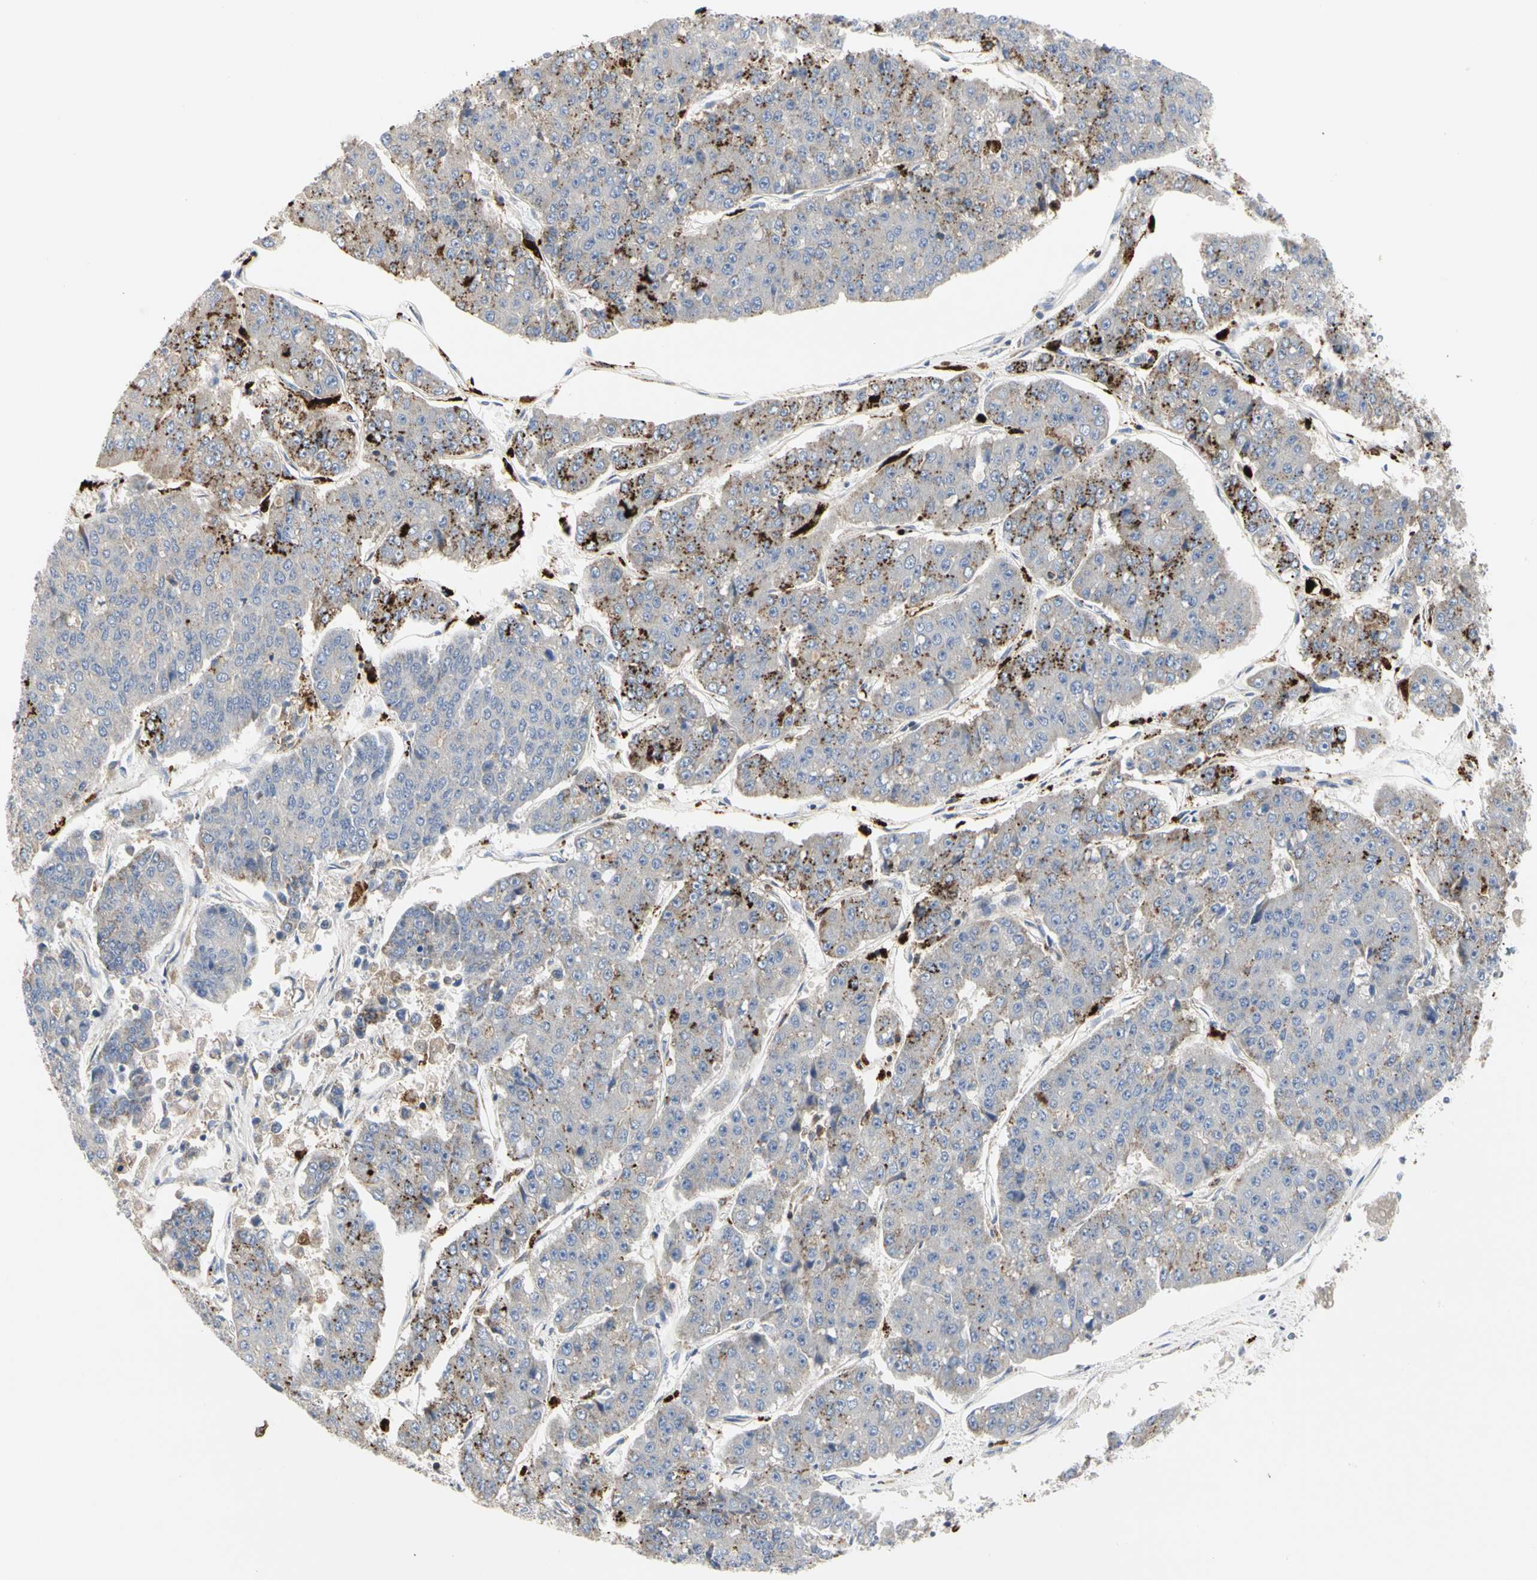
{"staining": {"intensity": "moderate", "quantity": "<25%", "location": "cytoplasmic/membranous"}, "tissue": "pancreatic cancer", "cell_type": "Tumor cells", "image_type": "cancer", "snomed": [{"axis": "morphology", "description": "Adenocarcinoma, NOS"}, {"axis": "topography", "description": "Pancreas"}], "caption": "Protein expression analysis of human pancreatic cancer (adenocarcinoma) reveals moderate cytoplasmic/membranous staining in approximately <25% of tumor cells.", "gene": "NAPG", "patient": {"sex": "male", "age": 50}}